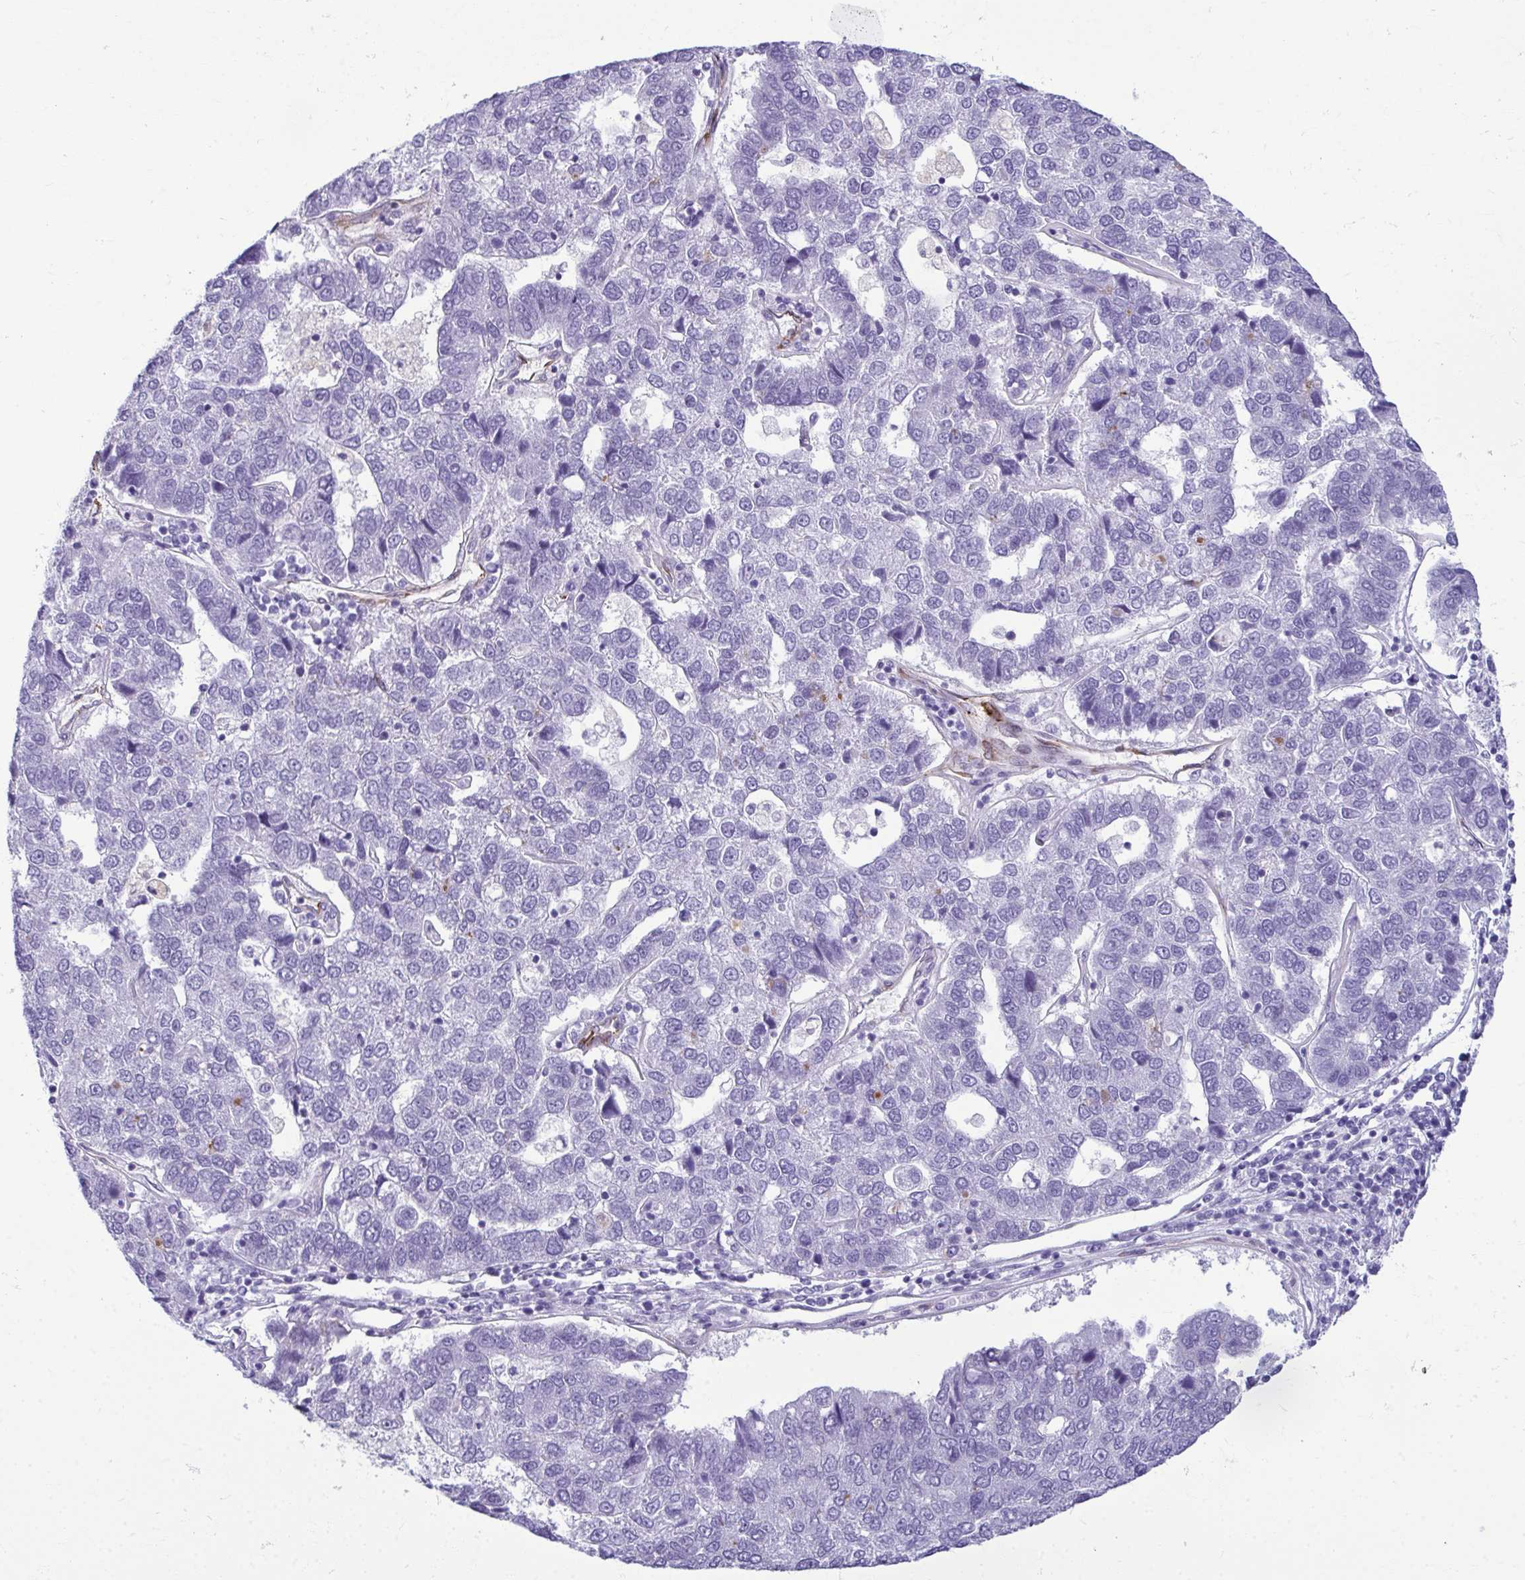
{"staining": {"intensity": "negative", "quantity": "none", "location": "none"}, "tissue": "pancreatic cancer", "cell_type": "Tumor cells", "image_type": "cancer", "snomed": [{"axis": "morphology", "description": "Adenocarcinoma, NOS"}, {"axis": "topography", "description": "Pancreas"}], "caption": "Pancreatic cancer was stained to show a protein in brown. There is no significant expression in tumor cells. The staining was performed using DAB to visualize the protein expression in brown, while the nuclei were stained in blue with hematoxylin (Magnification: 20x).", "gene": "SERPINI1", "patient": {"sex": "female", "age": 61}}